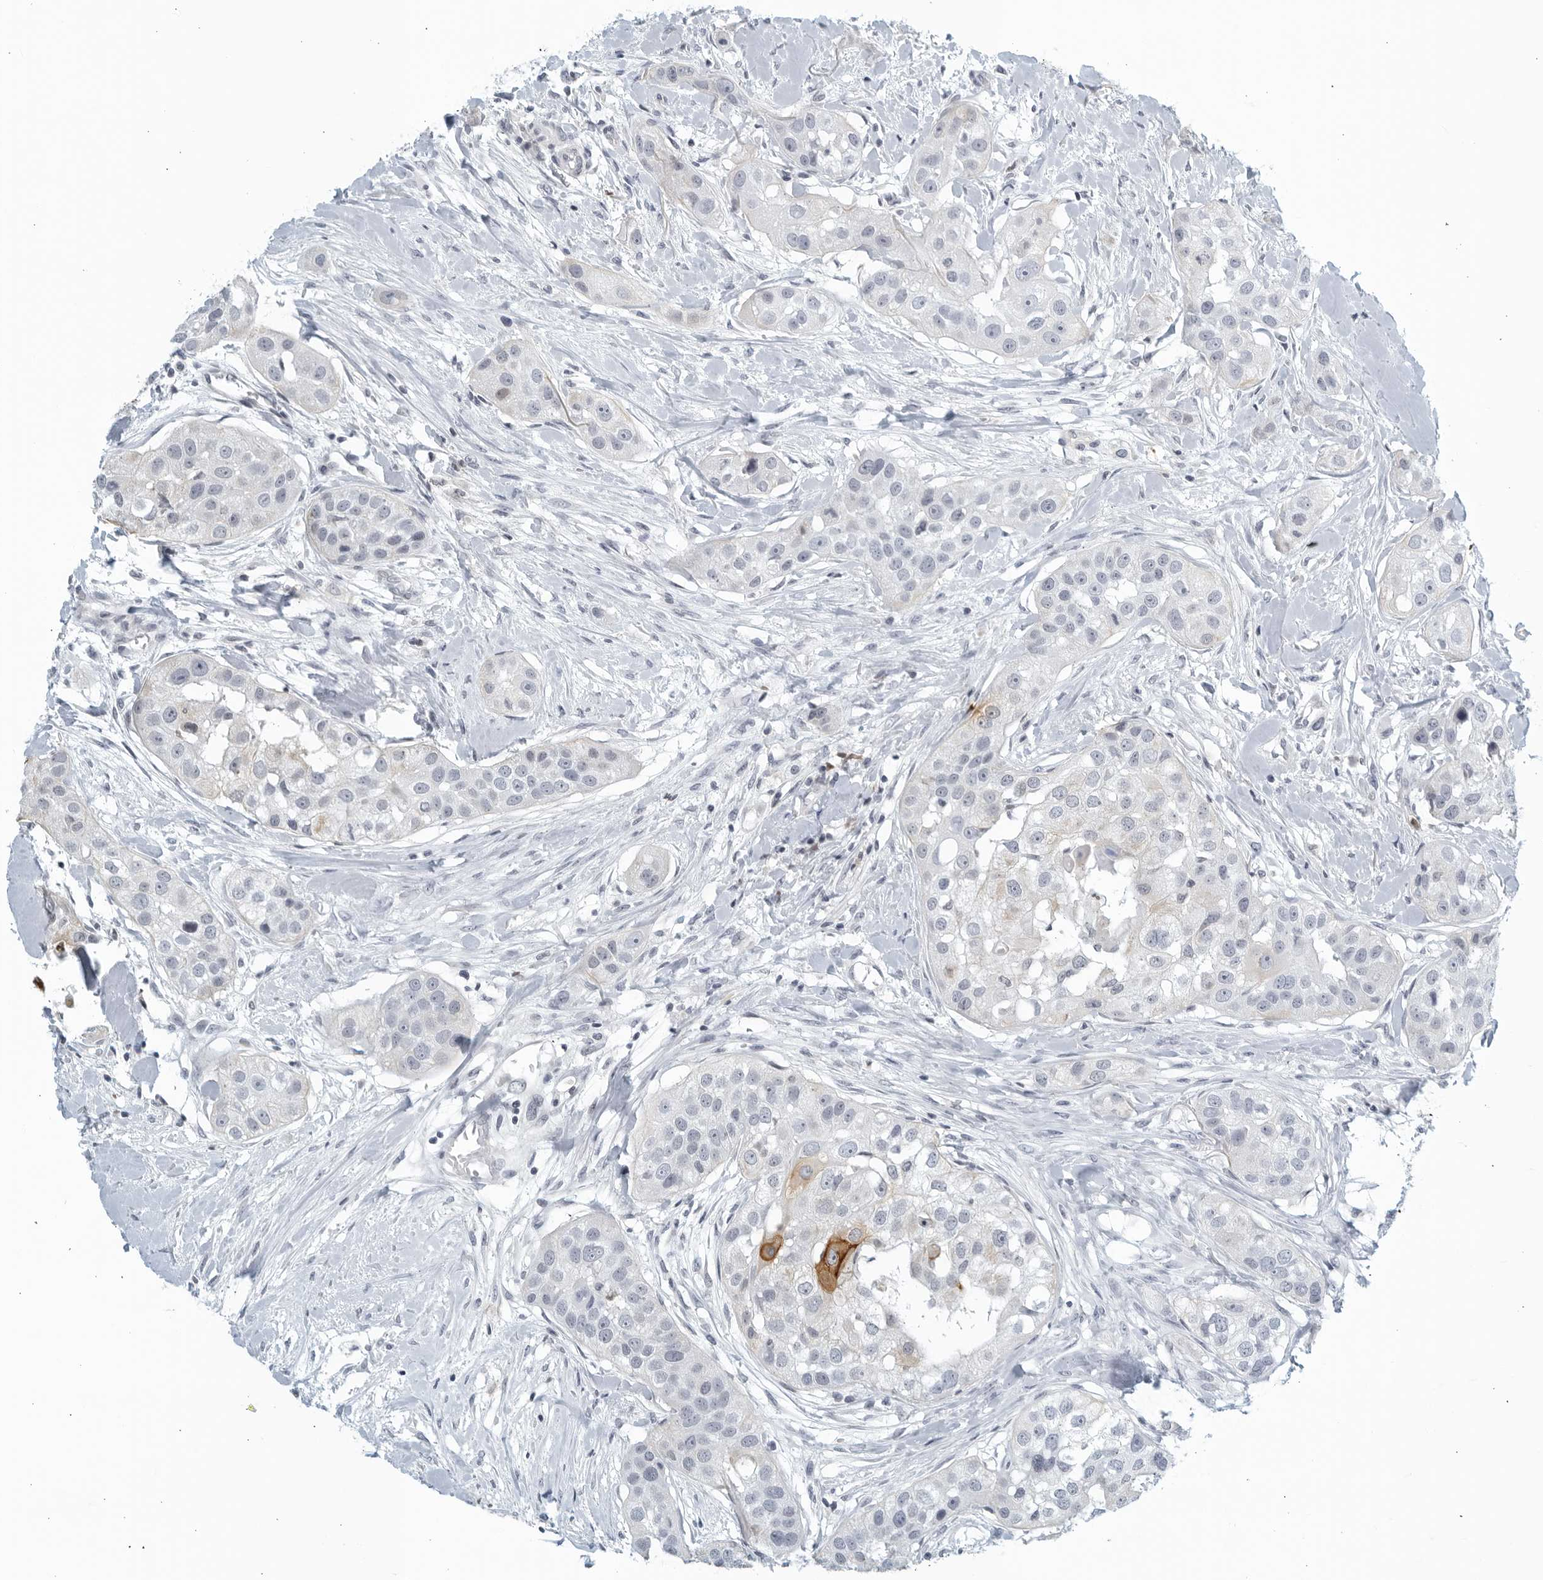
{"staining": {"intensity": "moderate", "quantity": "<25%", "location": "cytoplasmic/membranous"}, "tissue": "head and neck cancer", "cell_type": "Tumor cells", "image_type": "cancer", "snomed": [{"axis": "morphology", "description": "Normal tissue, NOS"}, {"axis": "morphology", "description": "Squamous cell carcinoma, NOS"}, {"axis": "topography", "description": "Skeletal muscle"}, {"axis": "topography", "description": "Head-Neck"}], "caption": "A low amount of moderate cytoplasmic/membranous staining is appreciated in about <25% of tumor cells in squamous cell carcinoma (head and neck) tissue.", "gene": "KLK7", "patient": {"sex": "male", "age": 51}}